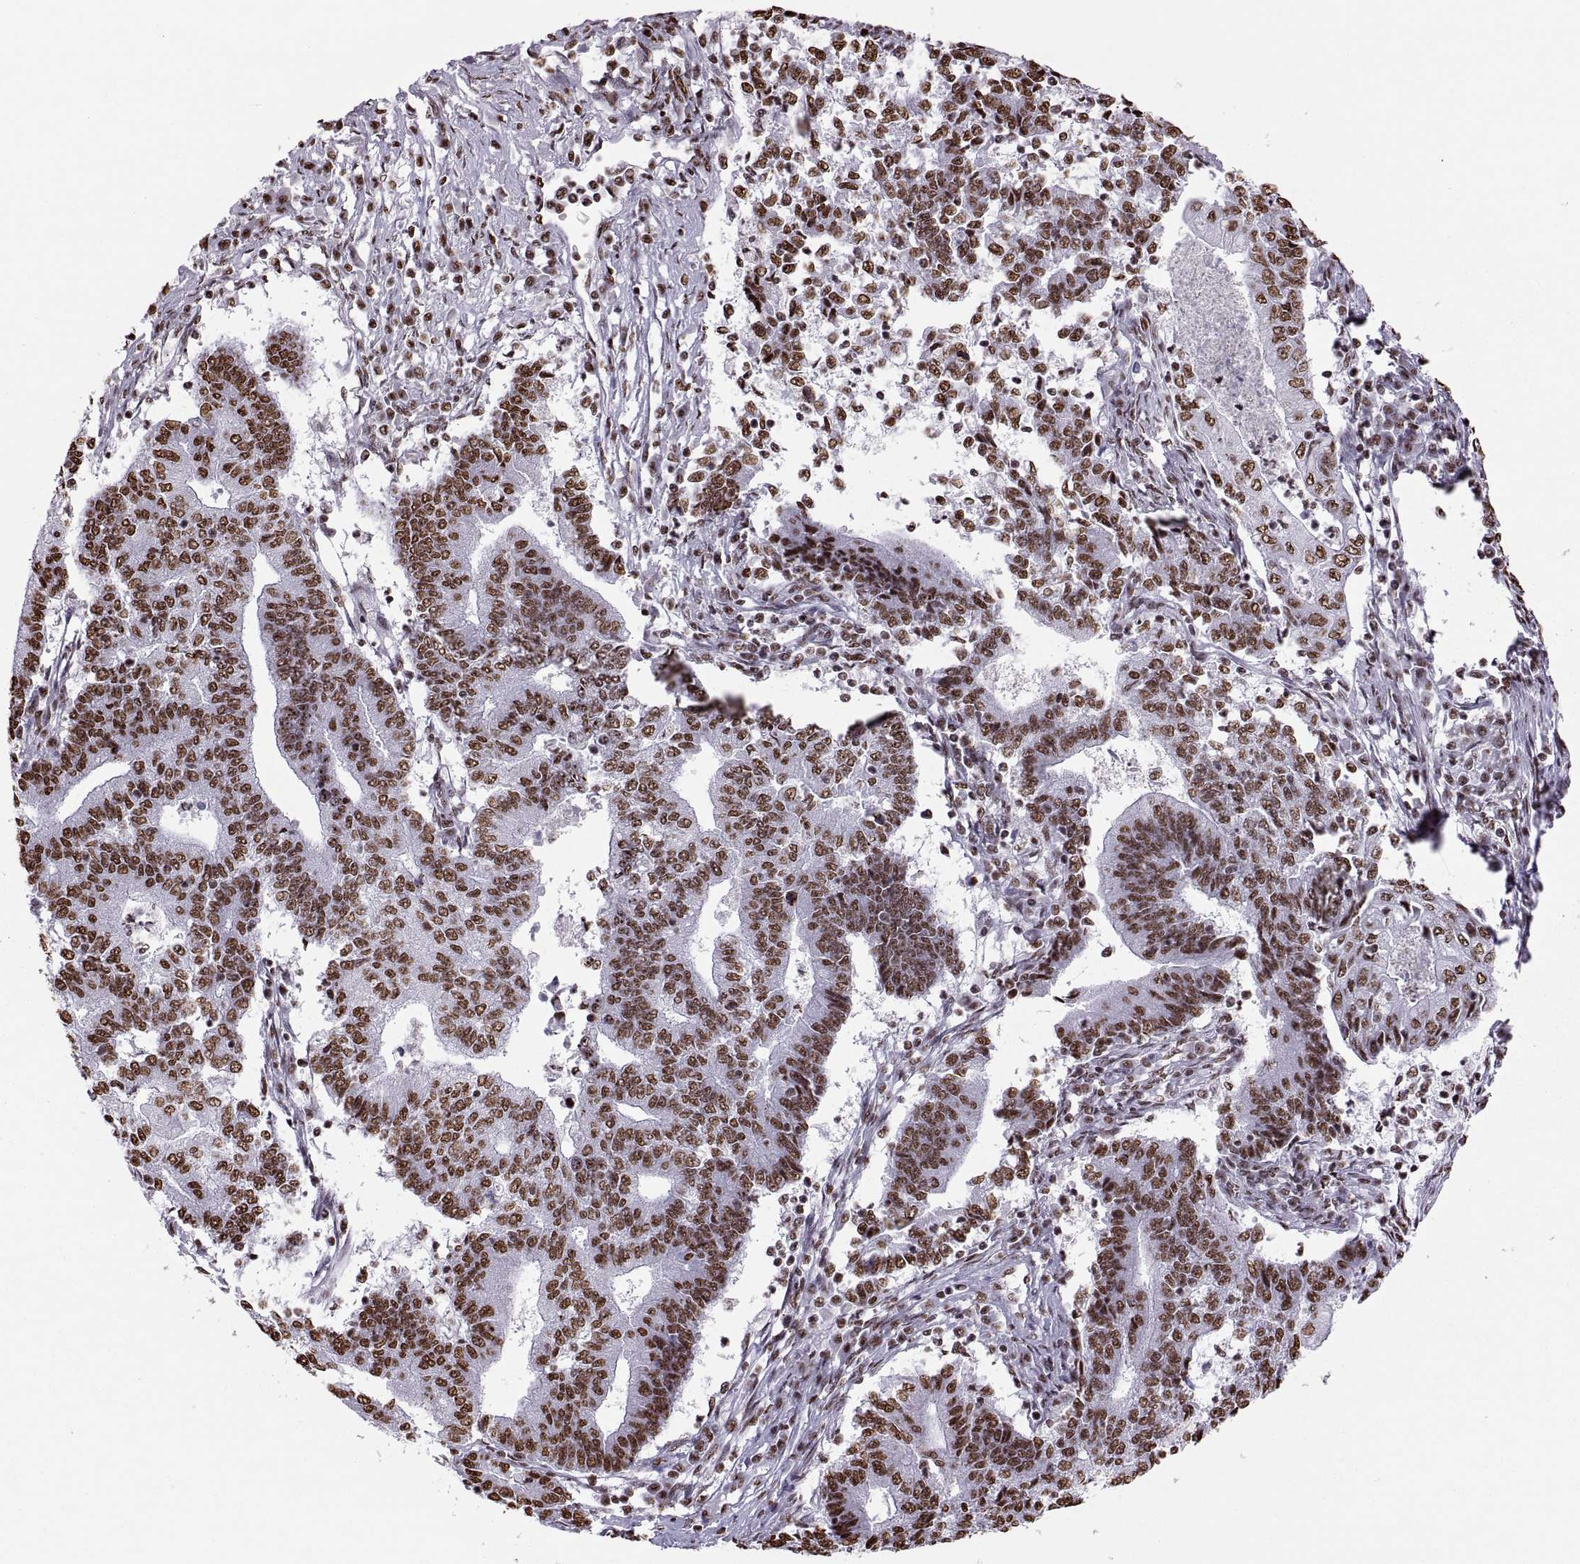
{"staining": {"intensity": "strong", "quantity": "25%-75%", "location": "nuclear"}, "tissue": "endometrial cancer", "cell_type": "Tumor cells", "image_type": "cancer", "snomed": [{"axis": "morphology", "description": "Adenocarcinoma, NOS"}, {"axis": "topography", "description": "Uterus"}, {"axis": "topography", "description": "Endometrium"}], "caption": "Immunohistochemistry histopathology image of endometrial cancer (adenocarcinoma) stained for a protein (brown), which shows high levels of strong nuclear positivity in approximately 25%-75% of tumor cells.", "gene": "SNAI1", "patient": {"sex": "female", "age": 54}}